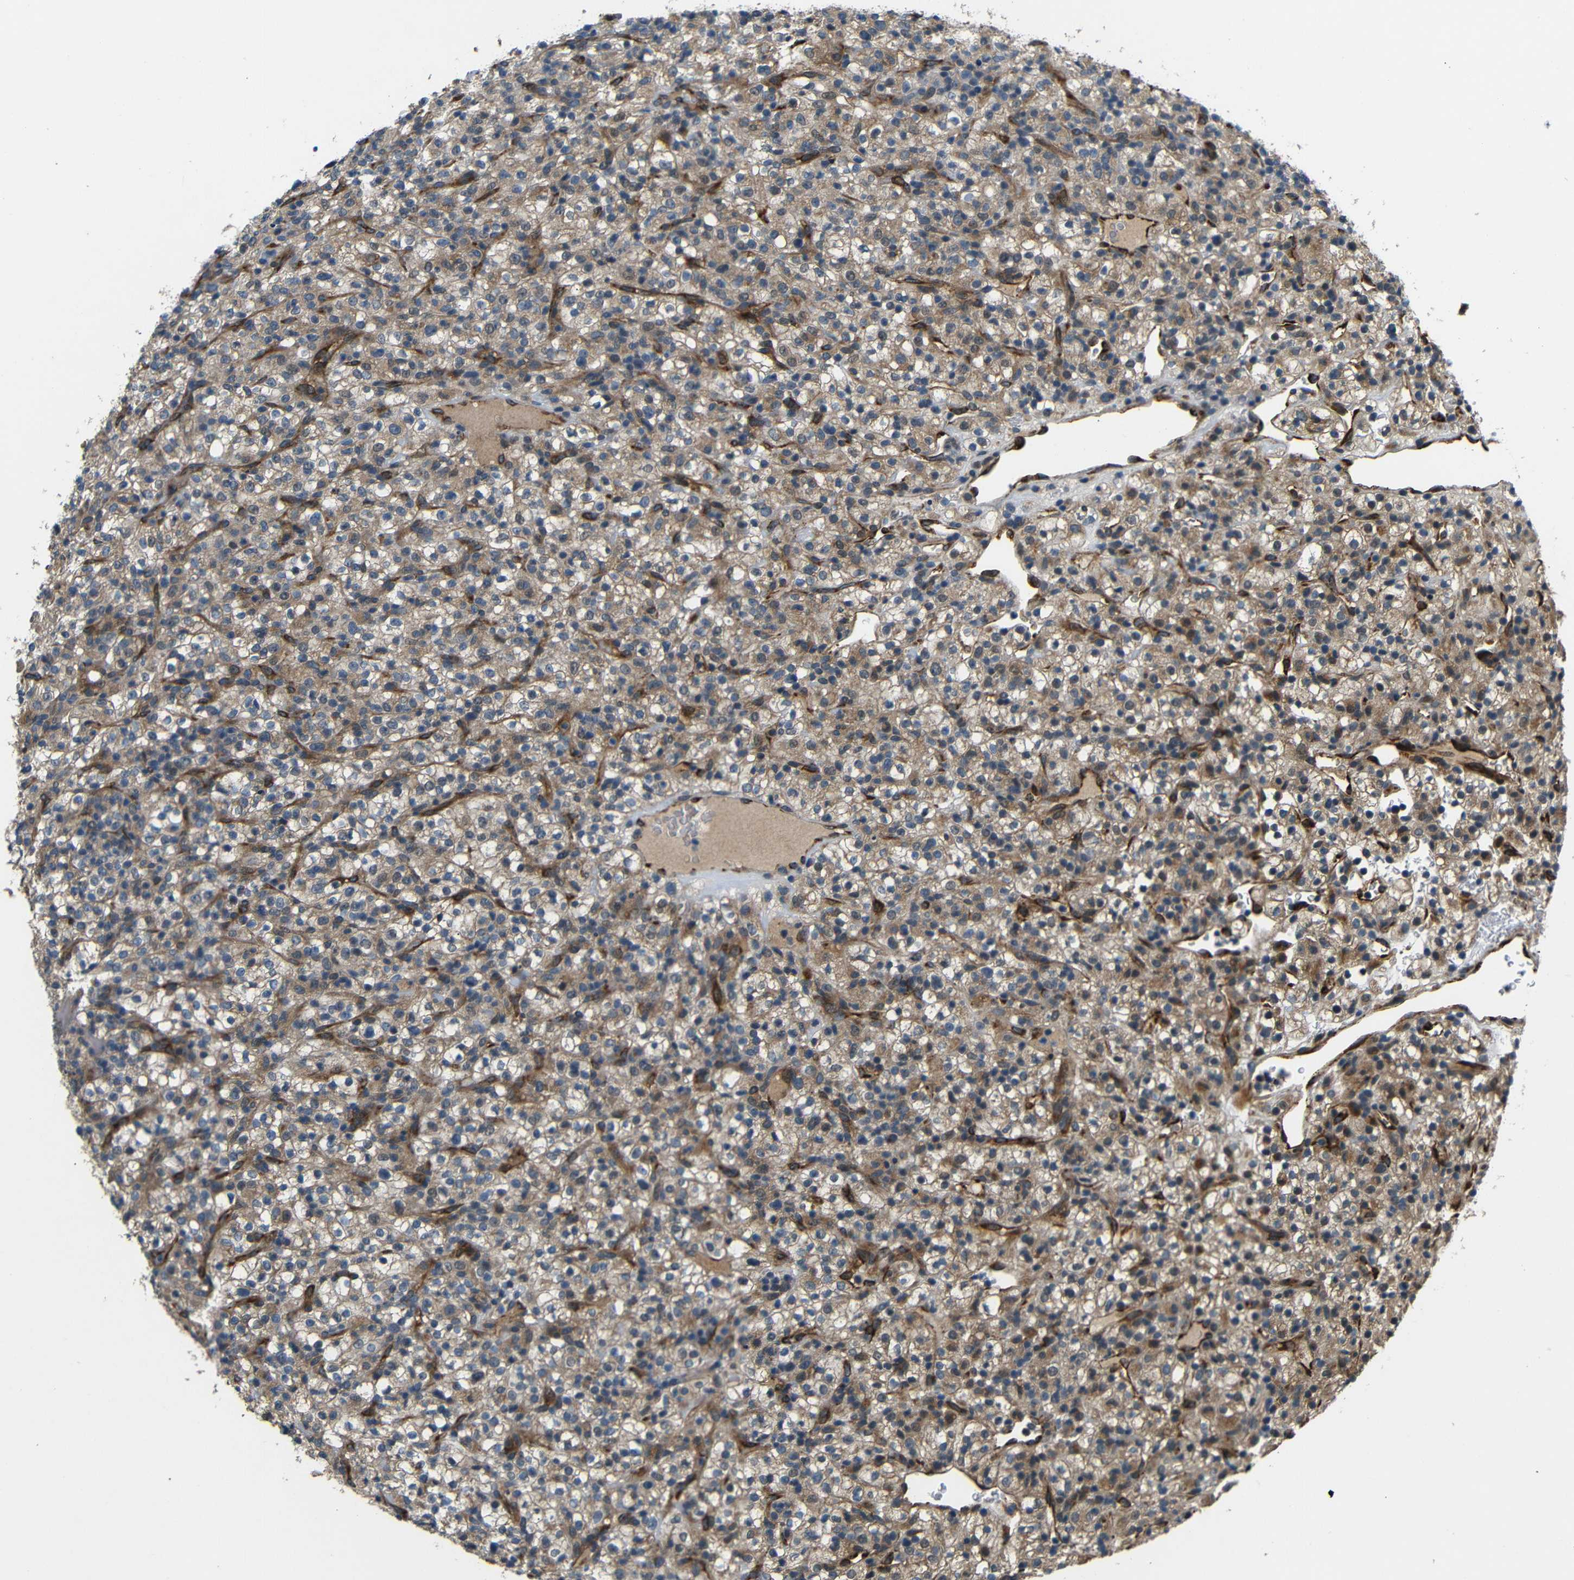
{"staining": {"intensity": "moderate", "quantity": ">75%", "location": "cytoplasmic/membranous"}, "tissue": "renal cancer", "cell_type": "Tumor cells", "image_type": "cancer", "snomed": [{"axis": "morphology", "description": "Normal tissue, NOS"}, {"axis": "morphology", "description": "Adenocarcinoma, NOS"}, {"axis": "topography", "description": "Kidney"}], "caption": "Immunohistochemical staining of renal adenocarcinoma demonstrates moderate cytoplasmic/membranous protein positivity in about >75% of tumor cells. (DAB IHC, brown staining for protein, blue staining for nuclei).", "gene": "ATP7A", "patient": {"sex": "female", "age": 72}}